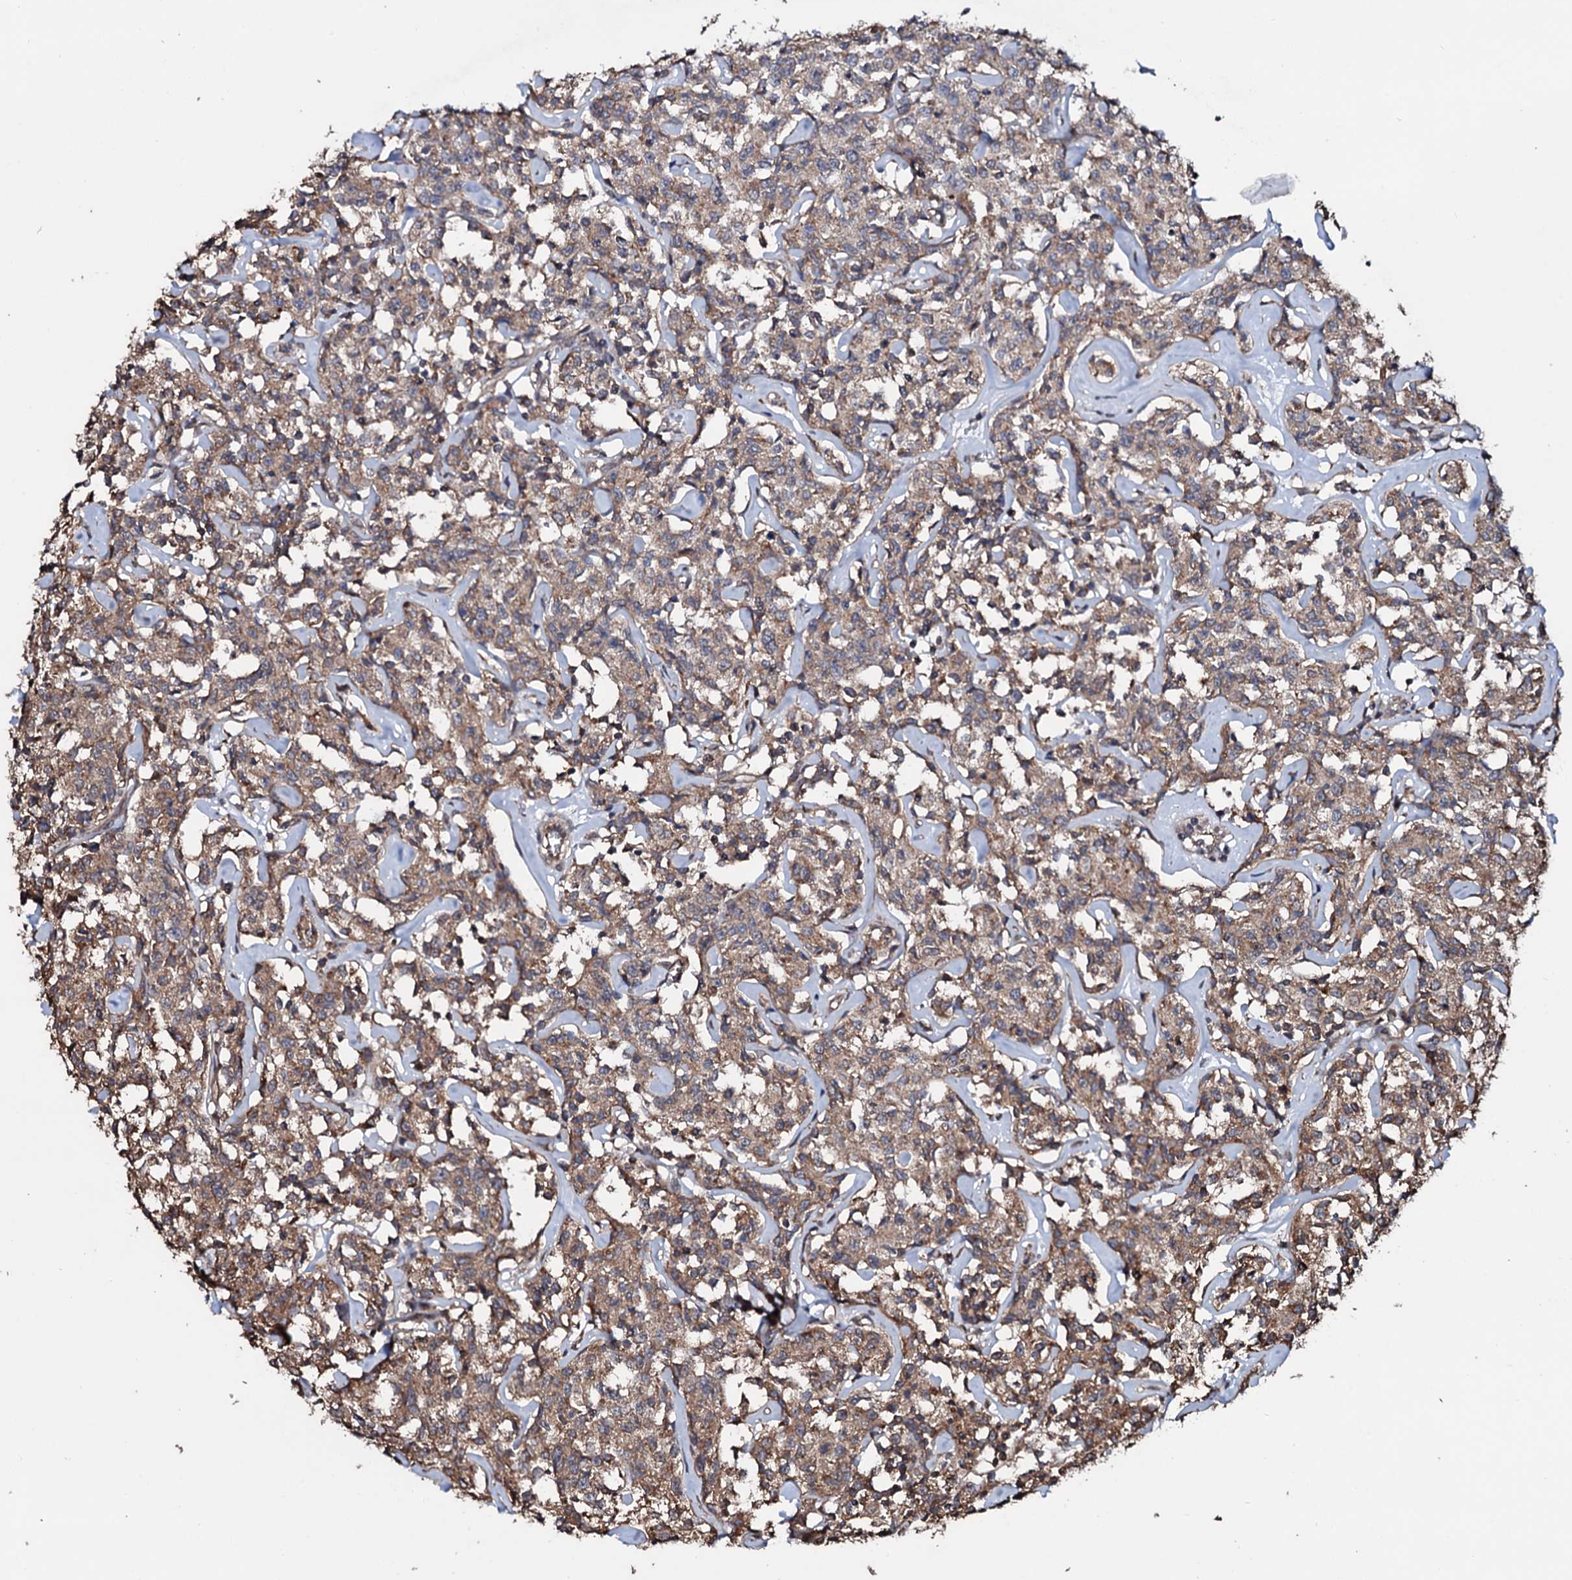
{"staining": {"intensity": "weak", "quantity": ">75%", "location": "cytoplasmic/membranous"}, "tissue": "lymphoma", "cell_type": "Tumor cells", "image_type": "cancer", "snomed": [{"axis": "morphology", "description": "Malignant lymphoma, non-Hodgkin's type, Low grade"}, {"axis": "topography", "description": "Small intestine"}], "caption": "Human lymphoma stained with a protein marker displays weak staining in tumor cells.", "gene": "COG6", "patient": {"sex": "female", "age": 59}}